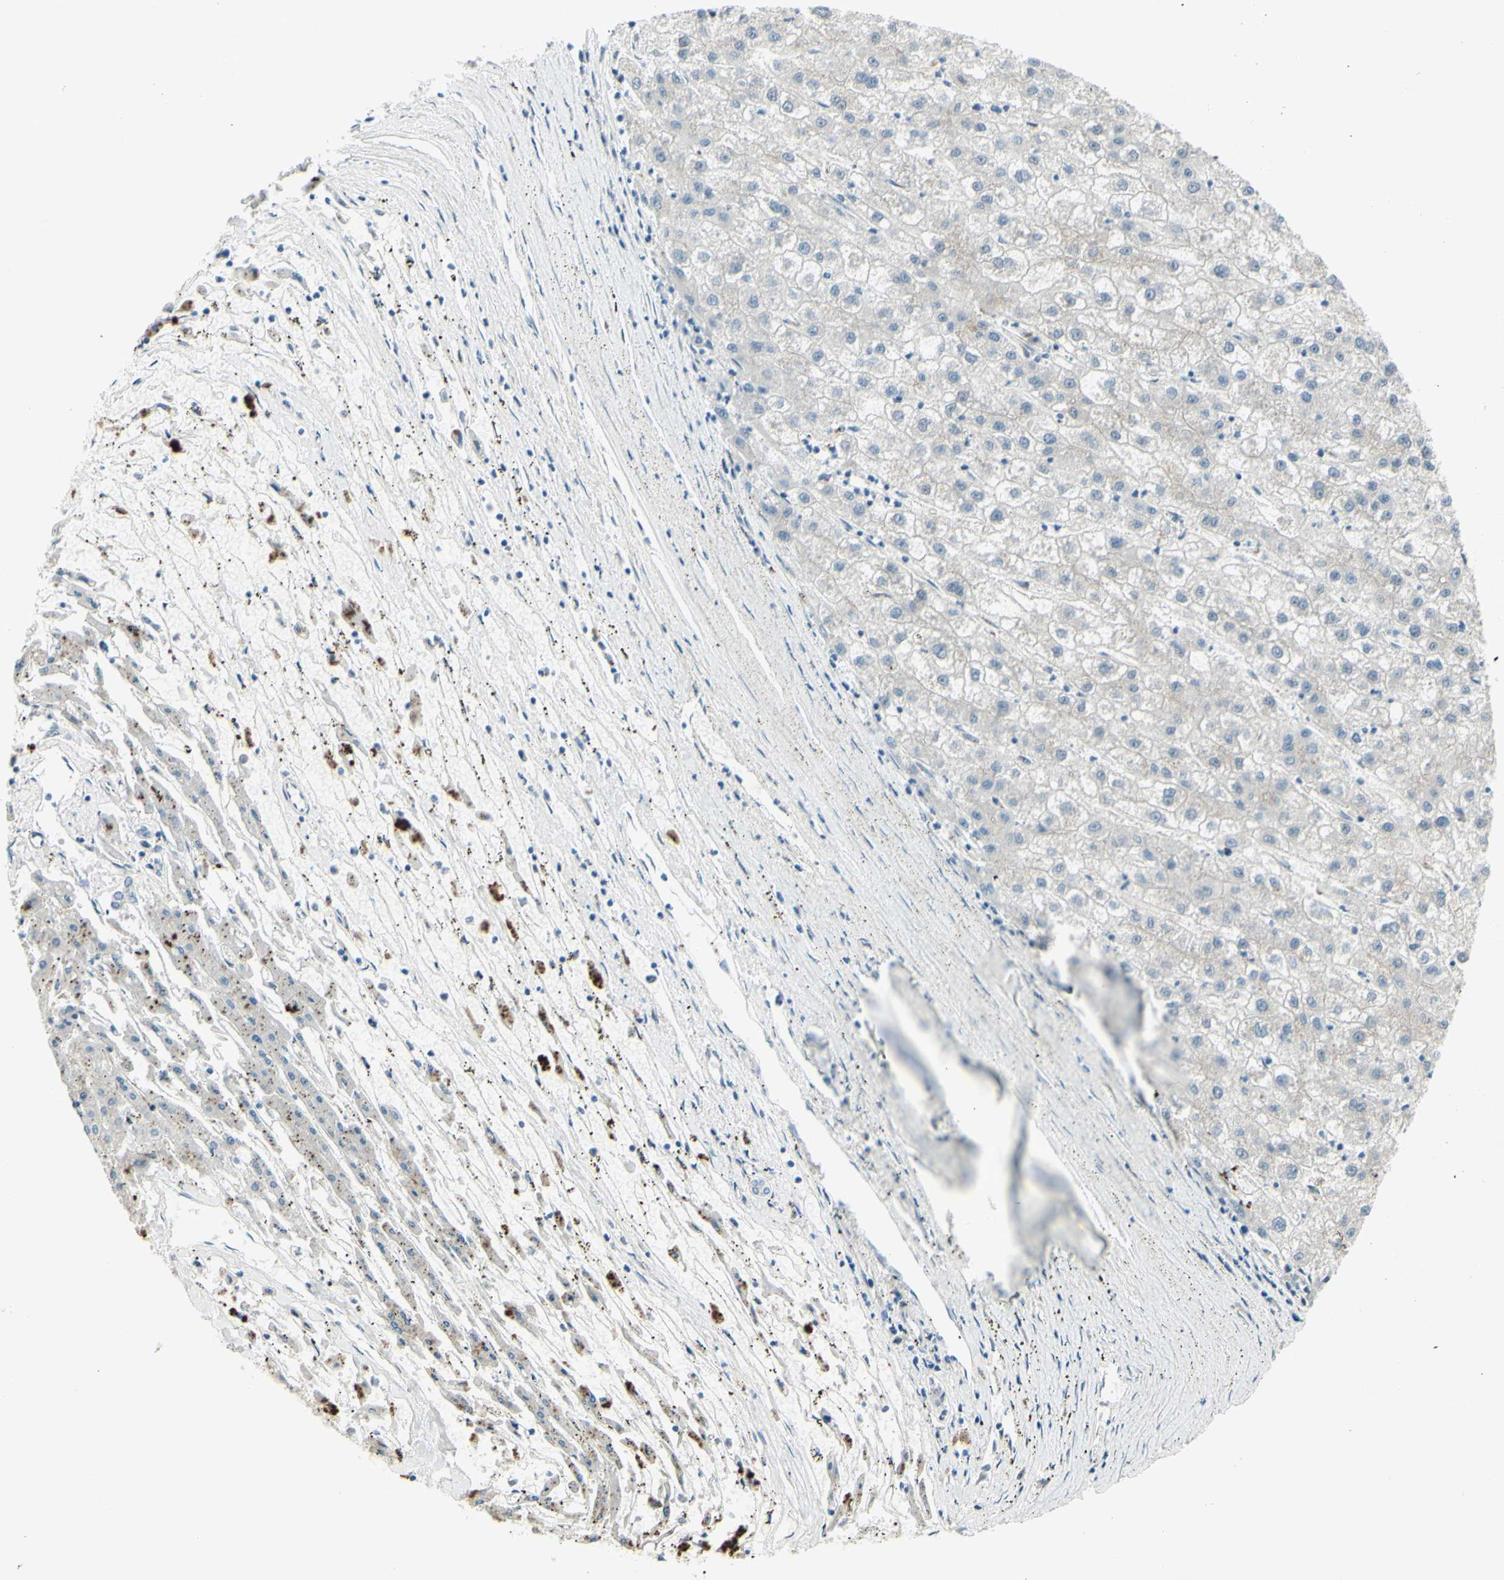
{"staining": {"intensity": "negative", "quantity": "none", "location": "none"}, "tissue": "liver cancer", "cell_type": "Tumor cells", "image_type": "cancer", "snomed": [{"axis": "morphology", "description": "Carcinoma, Hepatocellular, NOS"}, {"axis": "topography", "description": "Liver"}], "caption": "This is an immunohistochemistry histopathology image of human liver cancer (hepatocellular carcinoma). There is no staining in tumor cells.", "gene": "B4GALT1", "patient": {"sex": "male", "age": 72}}